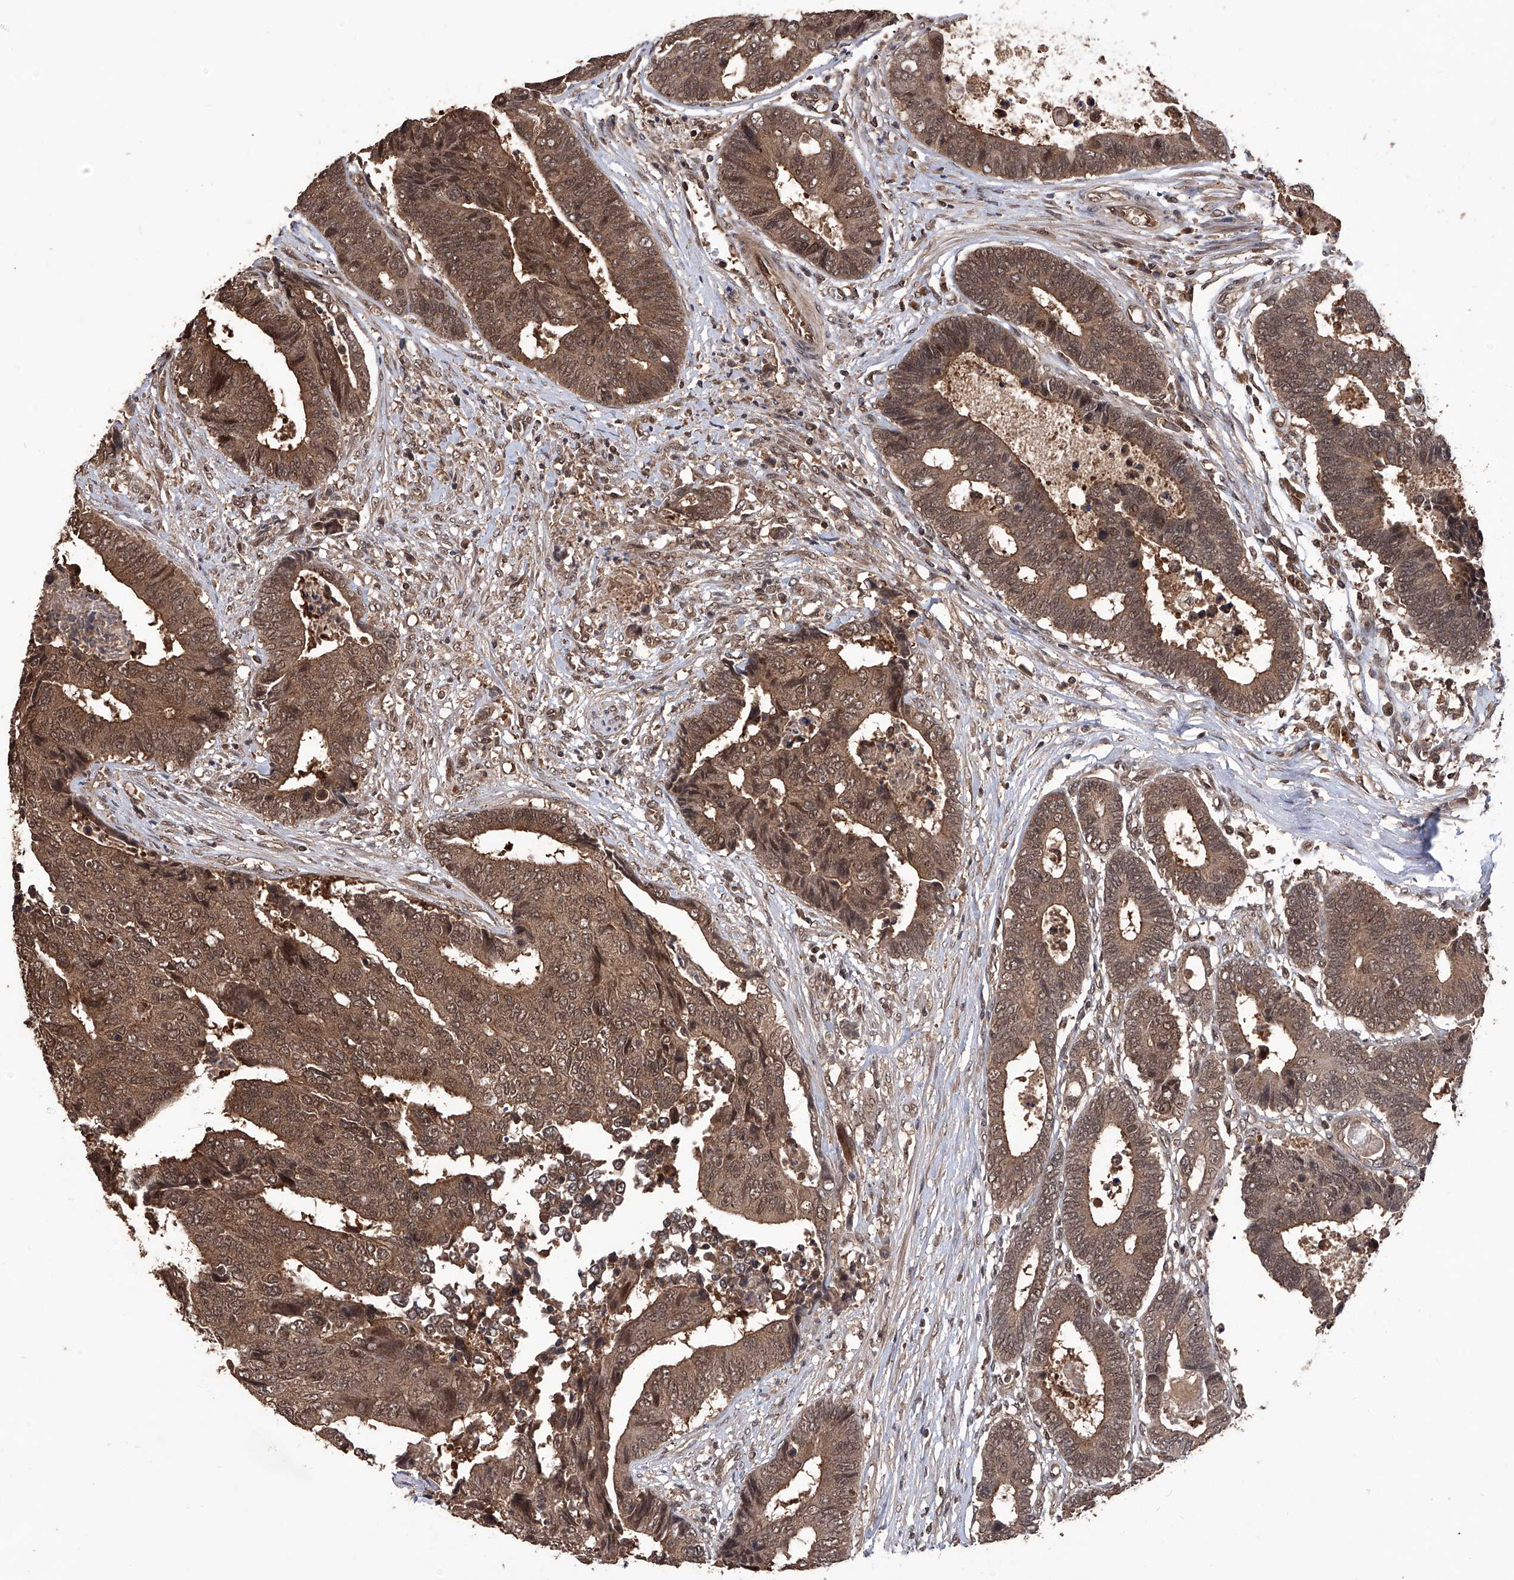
{"staining": {"intensity": "moderate", "quantity": ">75%", "location": "cytoplasmic/membranous,nuclear"}, "tissue": "colorectal cancer", "cell_type": "Tumor cells", "image_type": "cancer", "snomed": [{"axis": "morphology", "description": "Adenocarcinoma, NOS"}, {"axis": "topography", "description": "Rectum"}], "caption": "Moderate cytoplasmic/membranous and nuclear staining is identified in about >75% of tumor cells in colorectal adenocarcinoma.", "gene": "LYSMD4", "patient": {"sex": "male", "age": 84}}